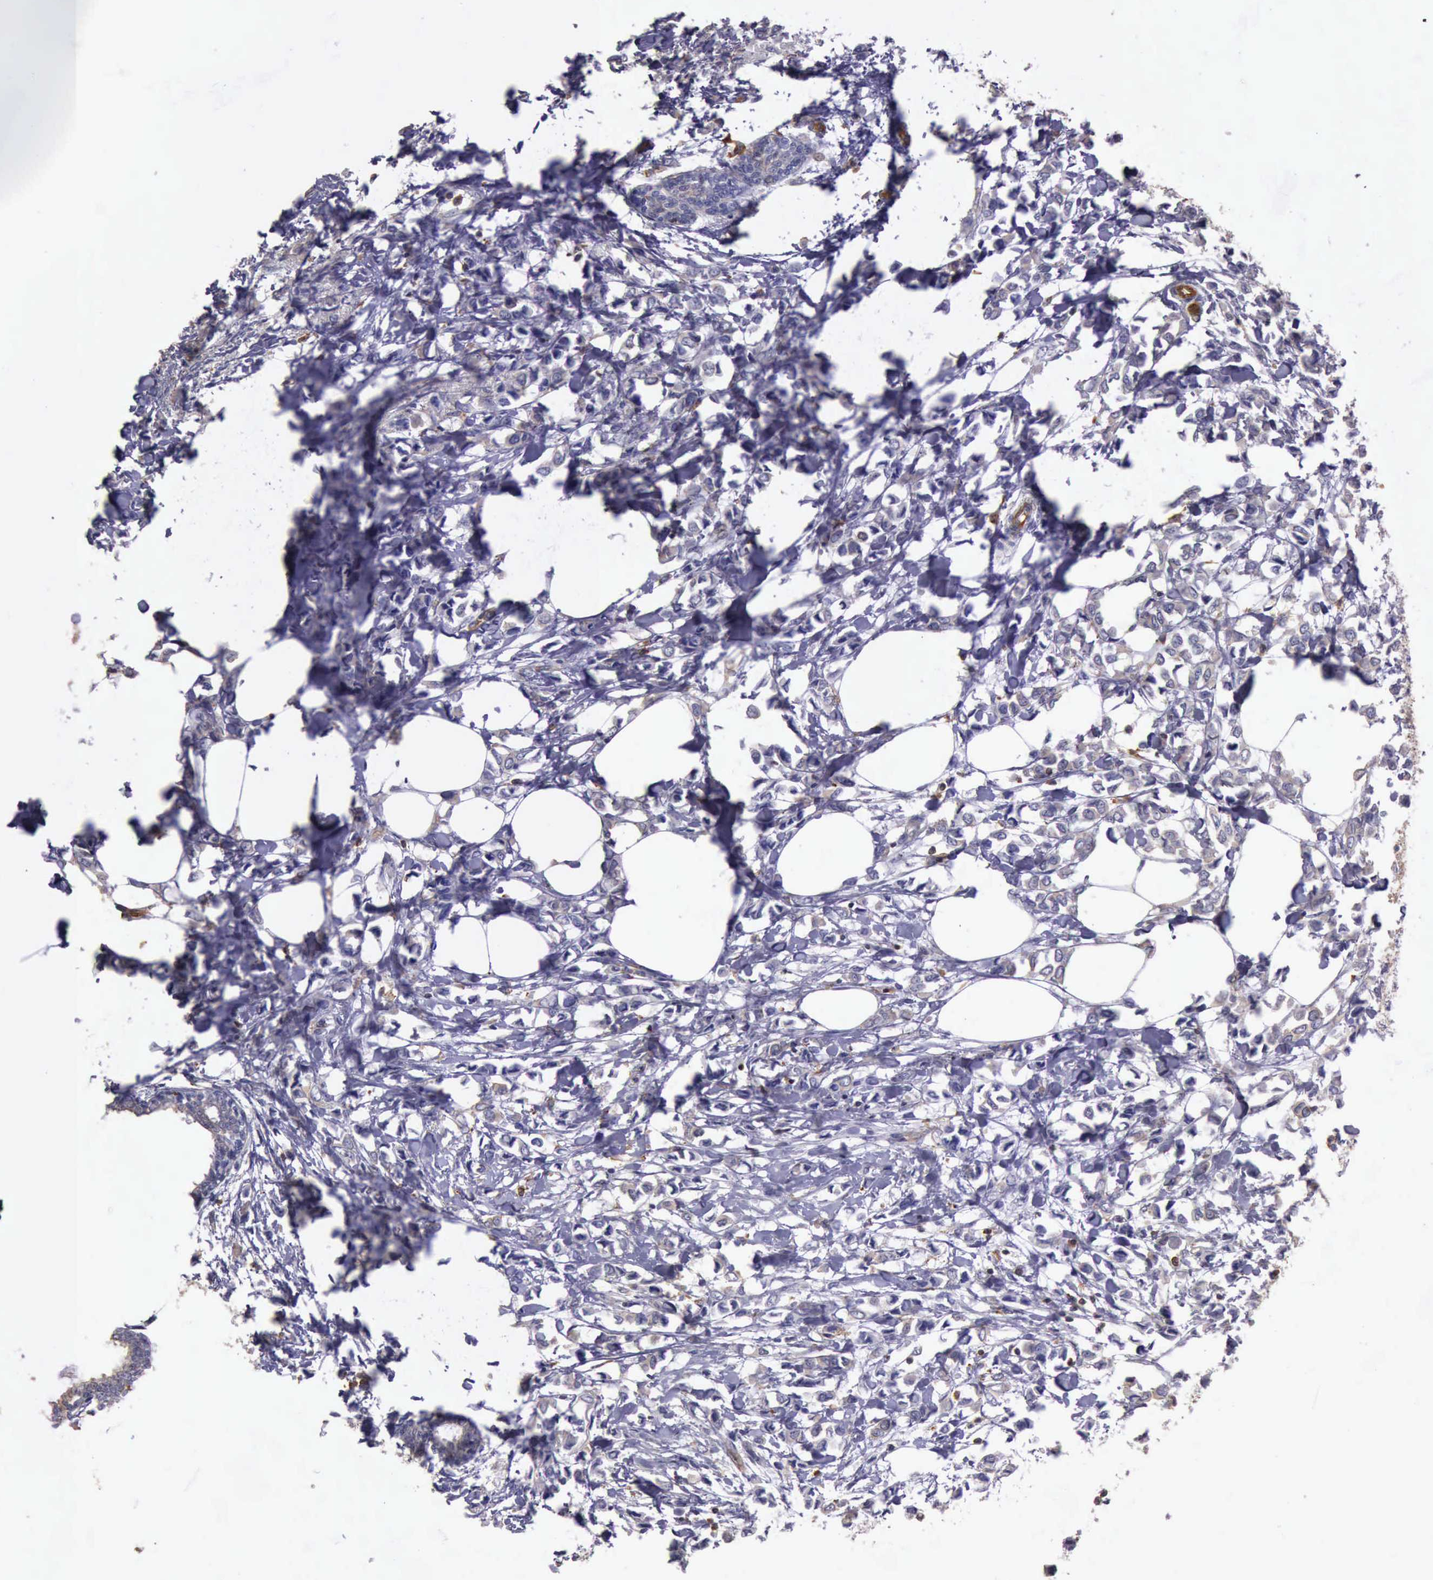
{"staining": {"intensity": "weak", "quantity": "<25%", "location": "cytoplasmic/membranous"}, "tissue": "breast cancer", "cell_type": "Tumor cells", "image_type": "cancer", "snomed": [{"axis": "morphology", "description": "Lobular carcinoma"}, {"axis": "topography", "description": "Breast"}], "caption": "Tumor cells are negative for protein expression in human breast lobular carcinoma. (DAB immunohistochemistry (IHC) visualized using brightfield microscopy, high magnification).", "gene": "ARHGAP4", "patient": {"sex": "female", "age": 51}}